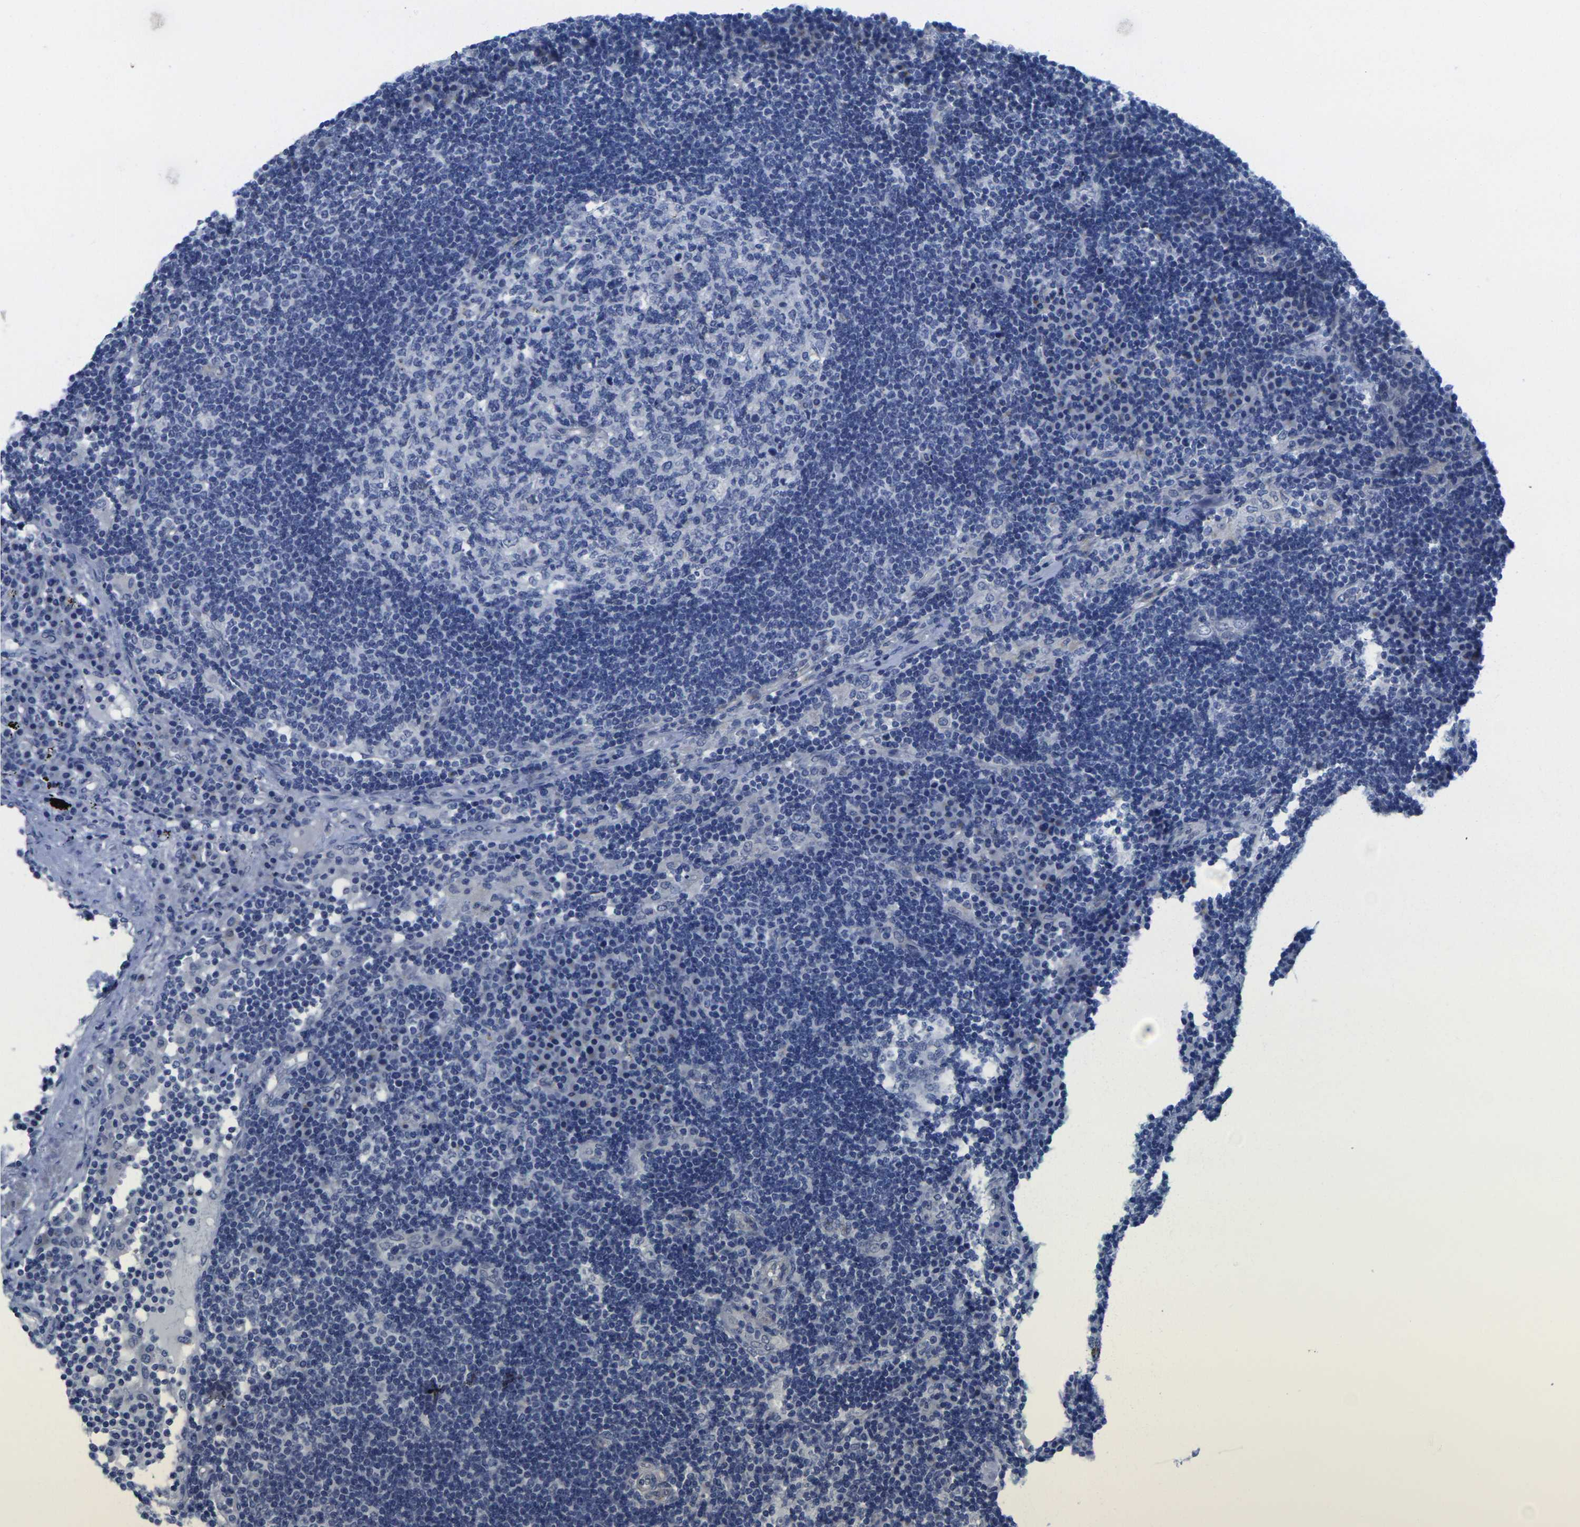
{"staining": {"intensity": "negative", "quantity": "none", "location": "none"}, "tissue": "lymph node", "cell_type": "Germinal center cells", "image_type": "normal", "snomed": [{"axis": "morphology", "description": "Normal tissue, NOS"}, {"axis": "morphology", "description": "Squamous cell carcinoma, metastatic, NOS"}, {"axis": "topography", "description": "Lymph node"}], "caption": "The histopathology image displays no significant staining in germinal center cells of lymph node.", "gene": "CRK", "patient": {"sex": "female", "age": 53}}